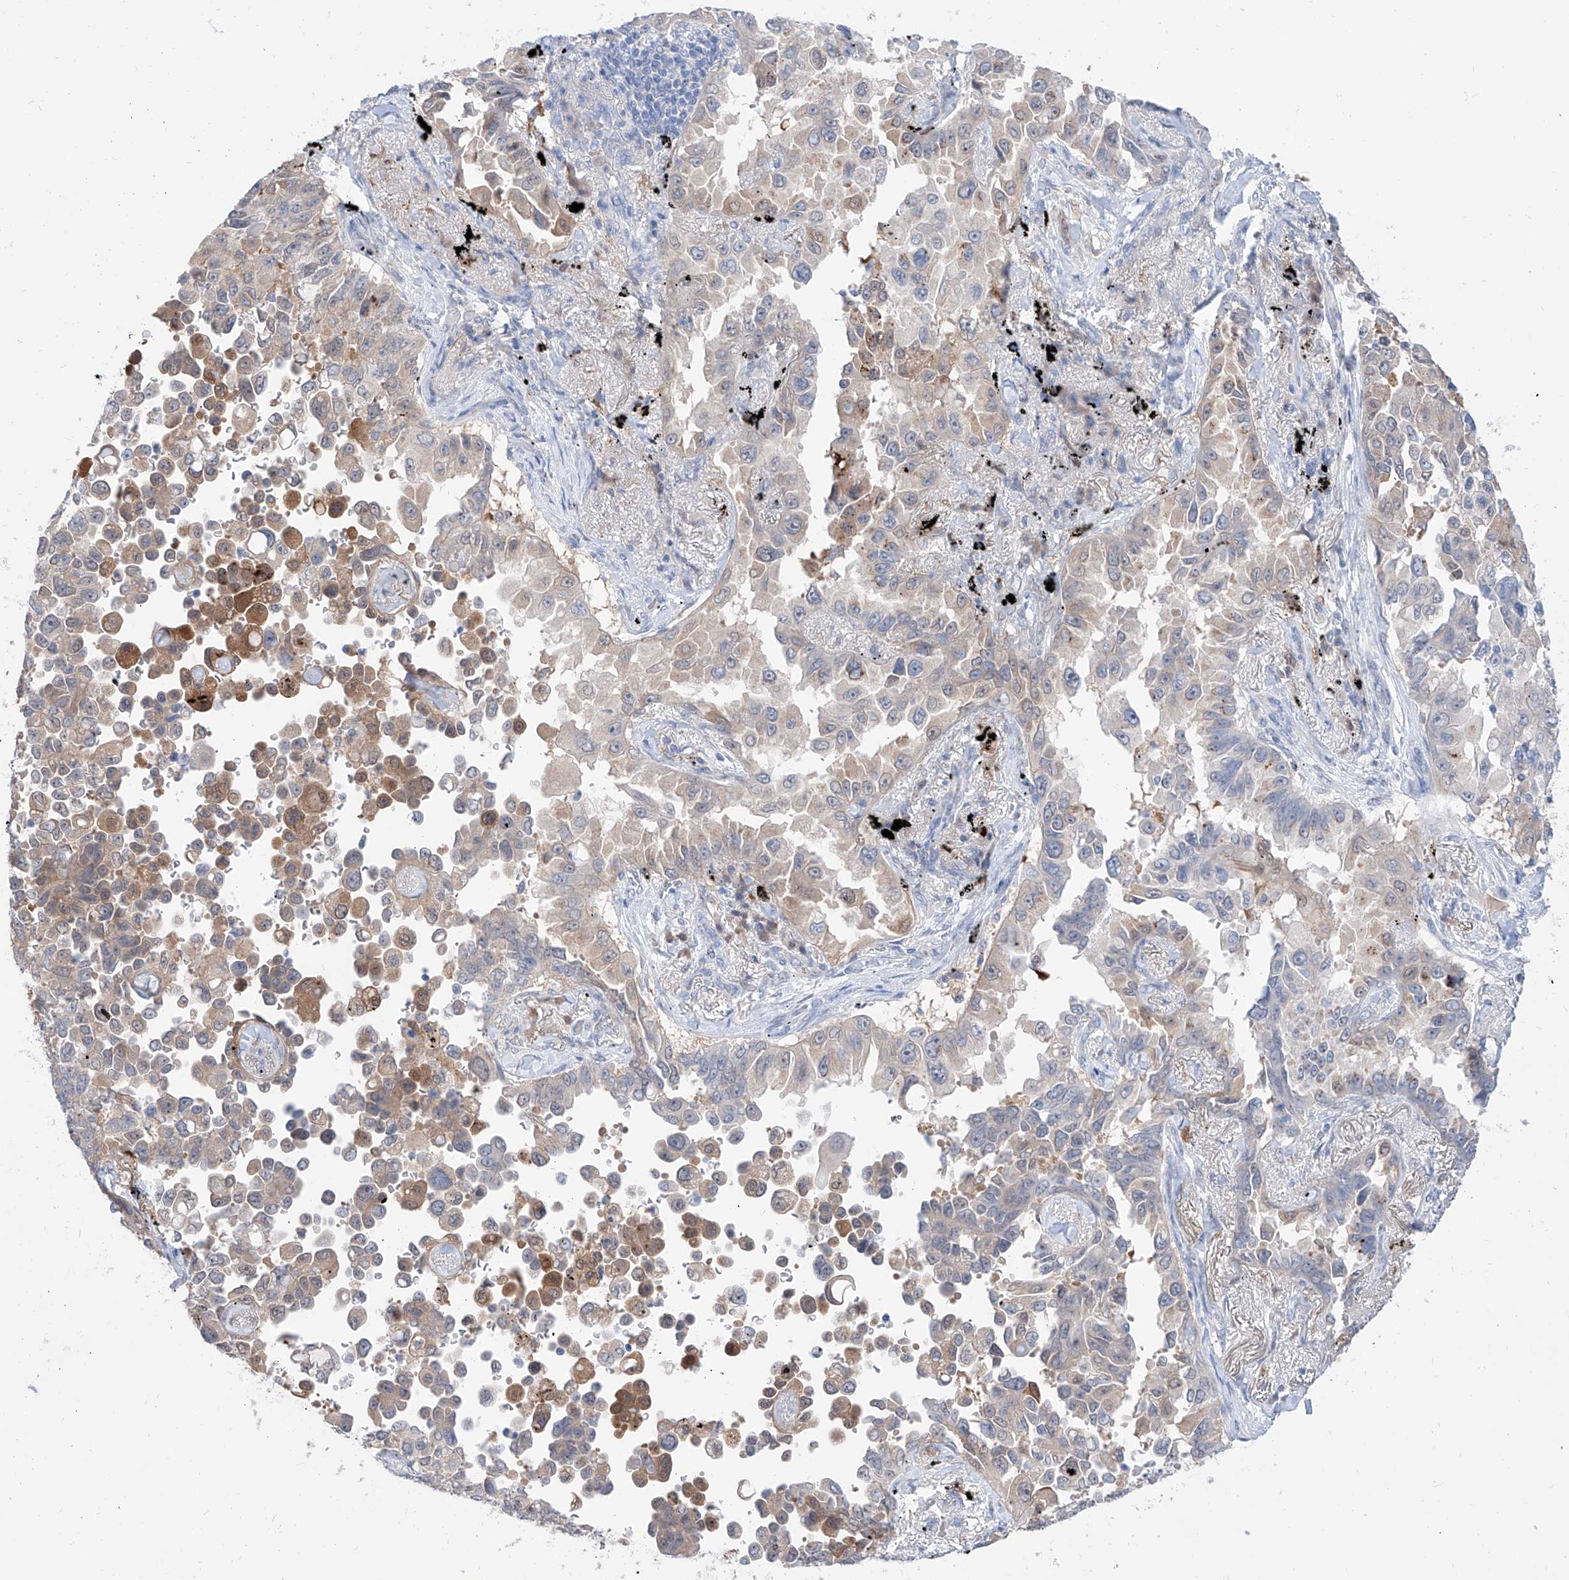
{"staining": {"intensity": "moderate", "quantity": "<25%", "location": "cytoplasmic/membranous"}, "tissue": "lung cancer", "cell_type": "Tumor cells", "image_type": "cancer", "snomed": [{"axis": "morphology", "description": "Adenocarcinoma, NOS"}, {"axis": "topography", "description": "Lung"}], "caption": "Moderate cytoplasmic/membranous protein positivity is seen in approximately <25% of tumor cells in lung cancer (adenocarcinoma).", "gene": "PDXK", "patient": {"sex": "female", "age": 67}}